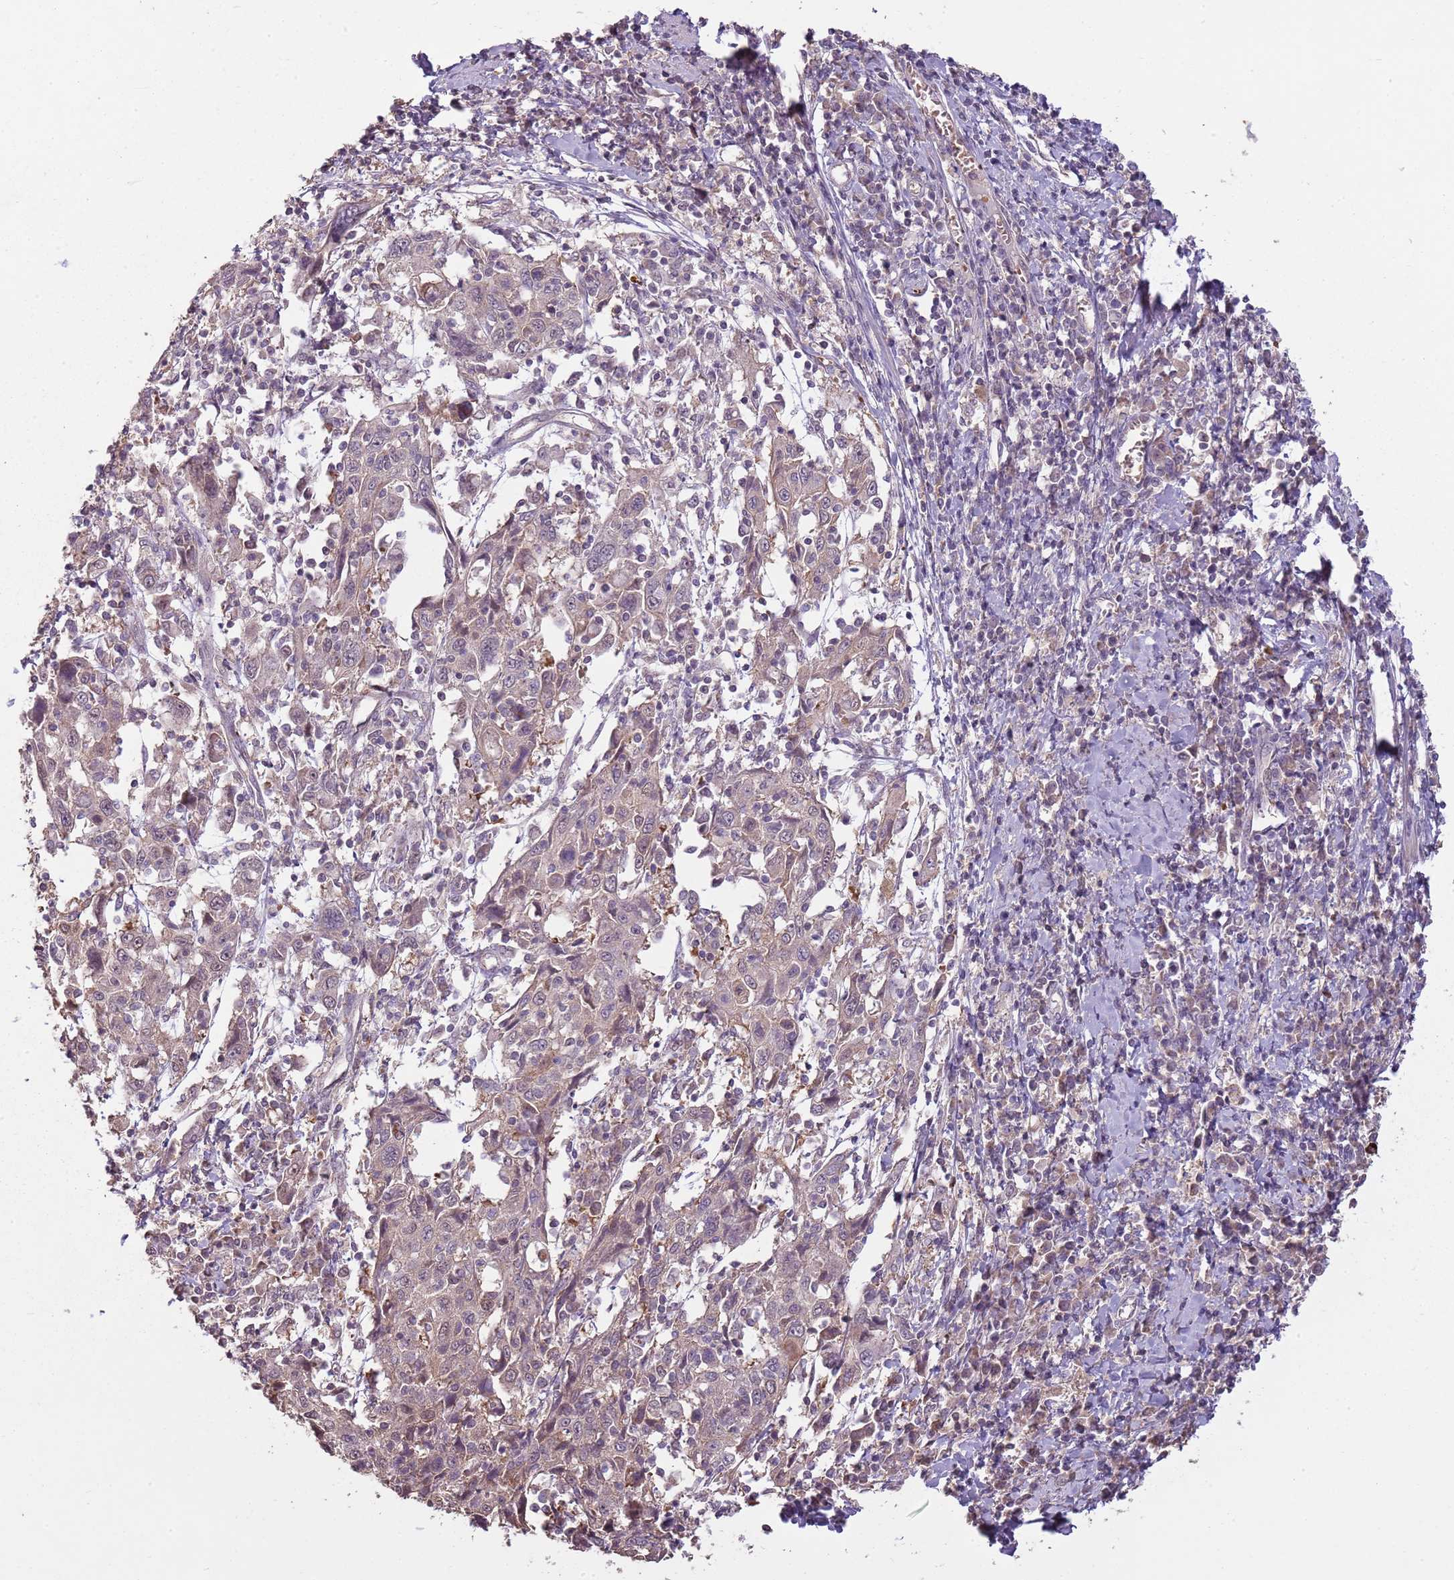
{"staining": {"intensity": "weak", "quantity": "<25%", "location": "nuclear"}, "tissue": "cervical cancer", "cell_type": "Tumor cells", "image_type": "cancer", "snomed": [{"axis": "morphology", "description": "Squamous cell carcinoma, NOS"}, {"axis": "topography", "description": "Cervix"}], "caption": "Protein analysis of cervical cancer reveals no significant expression in tumor cells.", "gene": "TEKT4", "patient": {"sex": "female", "age": 46}}